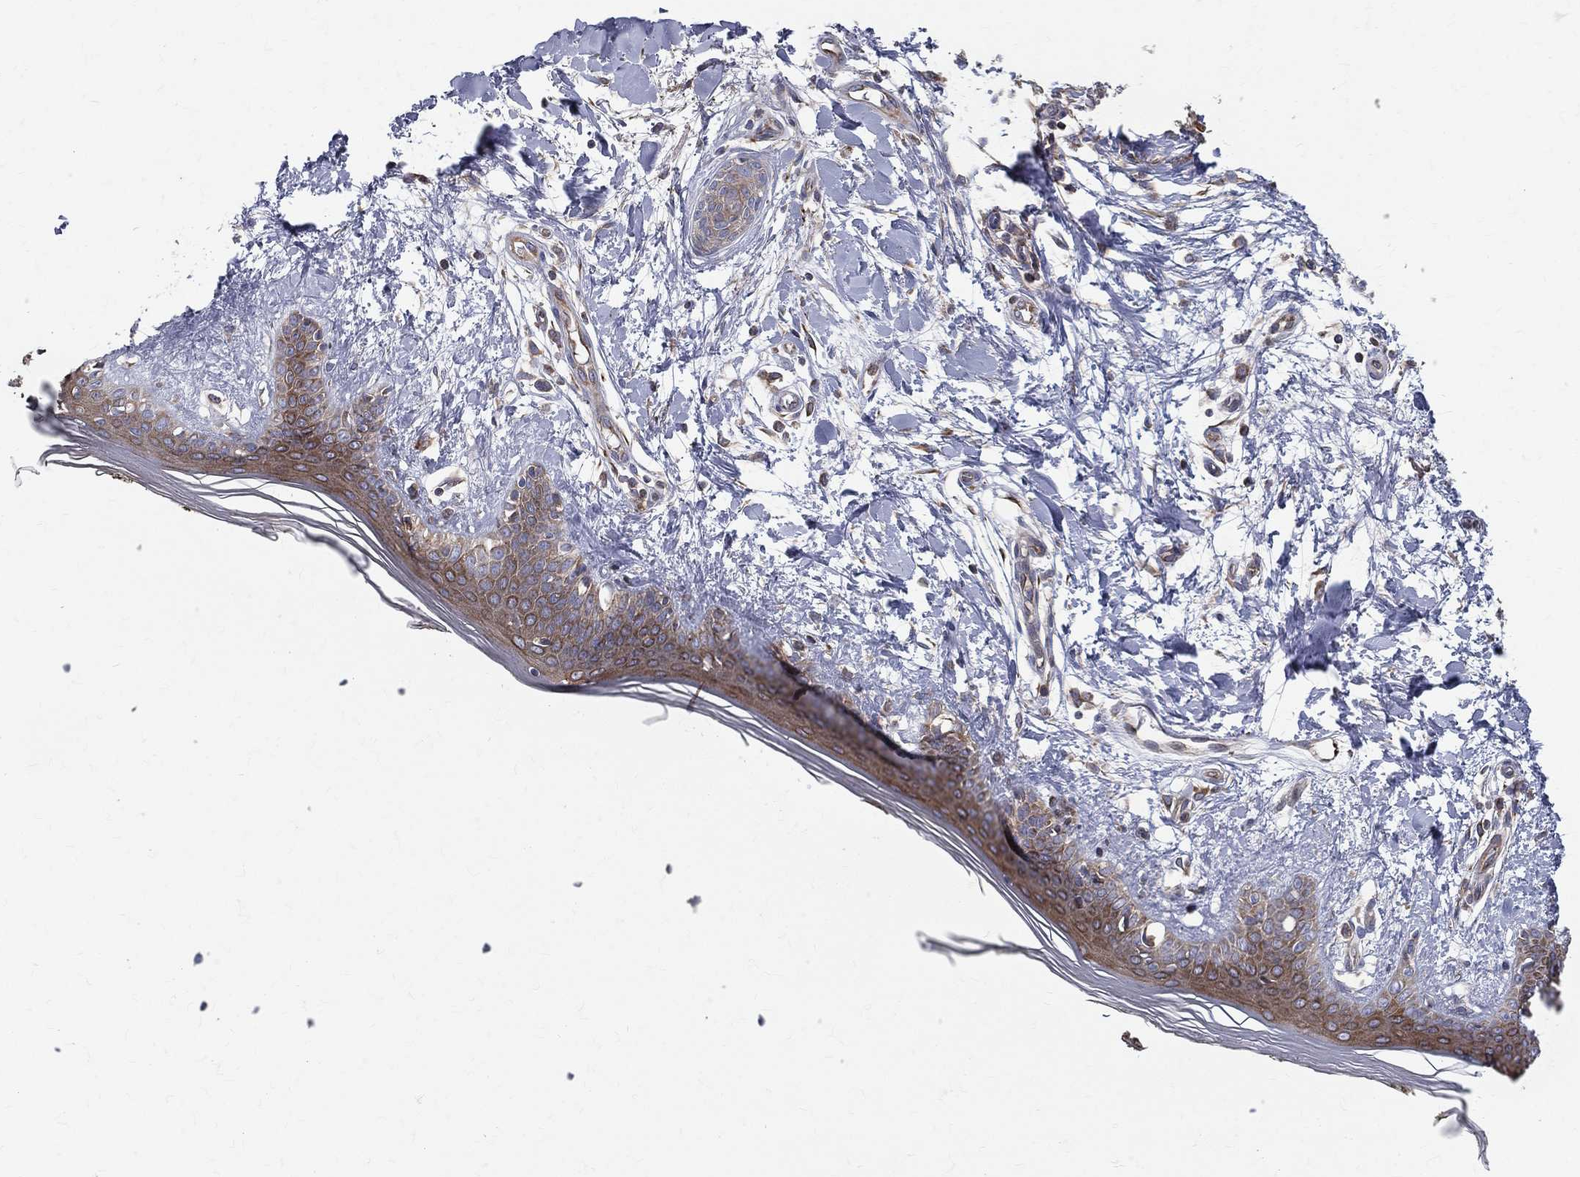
{"staining": {"intensity": "negative", "quantity": "none", "location": "none"}, "tissue": "skin", "cell_type": "Fibroblasts", "image_type": "normal", "snomed": [{"axis": "morphology", "description": "Normal tissue, NOS"}, {"axis": "morphology", "description": "Malignant melanoma, NOS"}, {"axis": "topography", "description": "Skin"}], "caption": "Human skin stained for a protein using IHC exhibits no staining in fibroblasts.", "gene": "MIX23", "patient": {"sex": "female", "age": 34}}